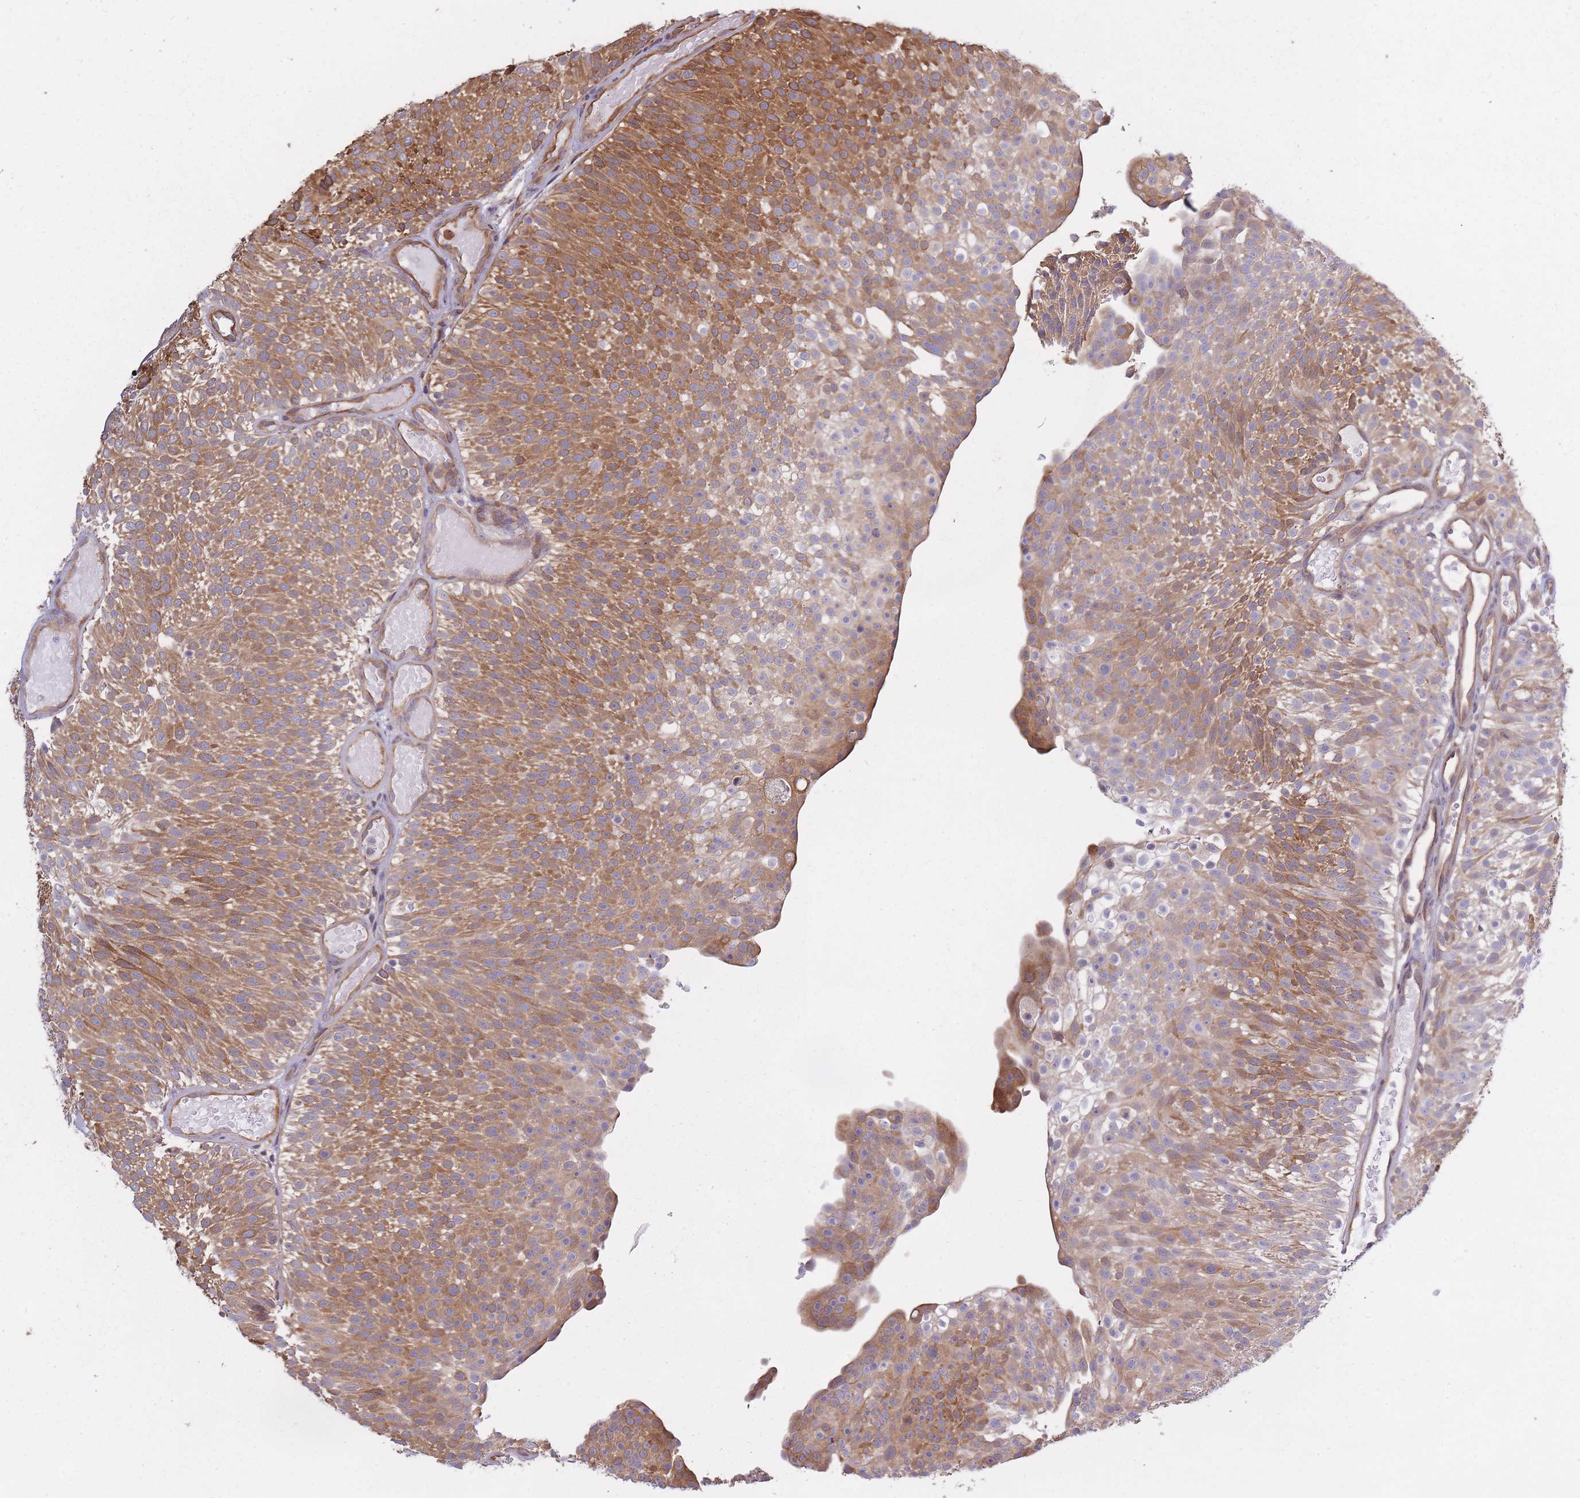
{"staining": {"intensity": "moderate", "quantity": ">75%", "location": "cytoplasmic/membranous"}, "tissue": "urothelial cancer", "cell_type": "Tumor cells", "image_type": "cancer", "snomed": [{"axis": "morphology", "description": "Urothelial carcinoma, Low grade"}, {"axis": "topography", "description": "Urinary bladder"}], "caption": "Urothelial cancer tissue reveals moderate cytoplasmic/membranous expression in approximately >75% of tumor cells, visualized by immunohistochemistry. Immunohistochemistry stains the protein in brown and the nuclei are stained blue.", "gene": "ARL13B", "patient": {"sex": "male", "age": 78}}